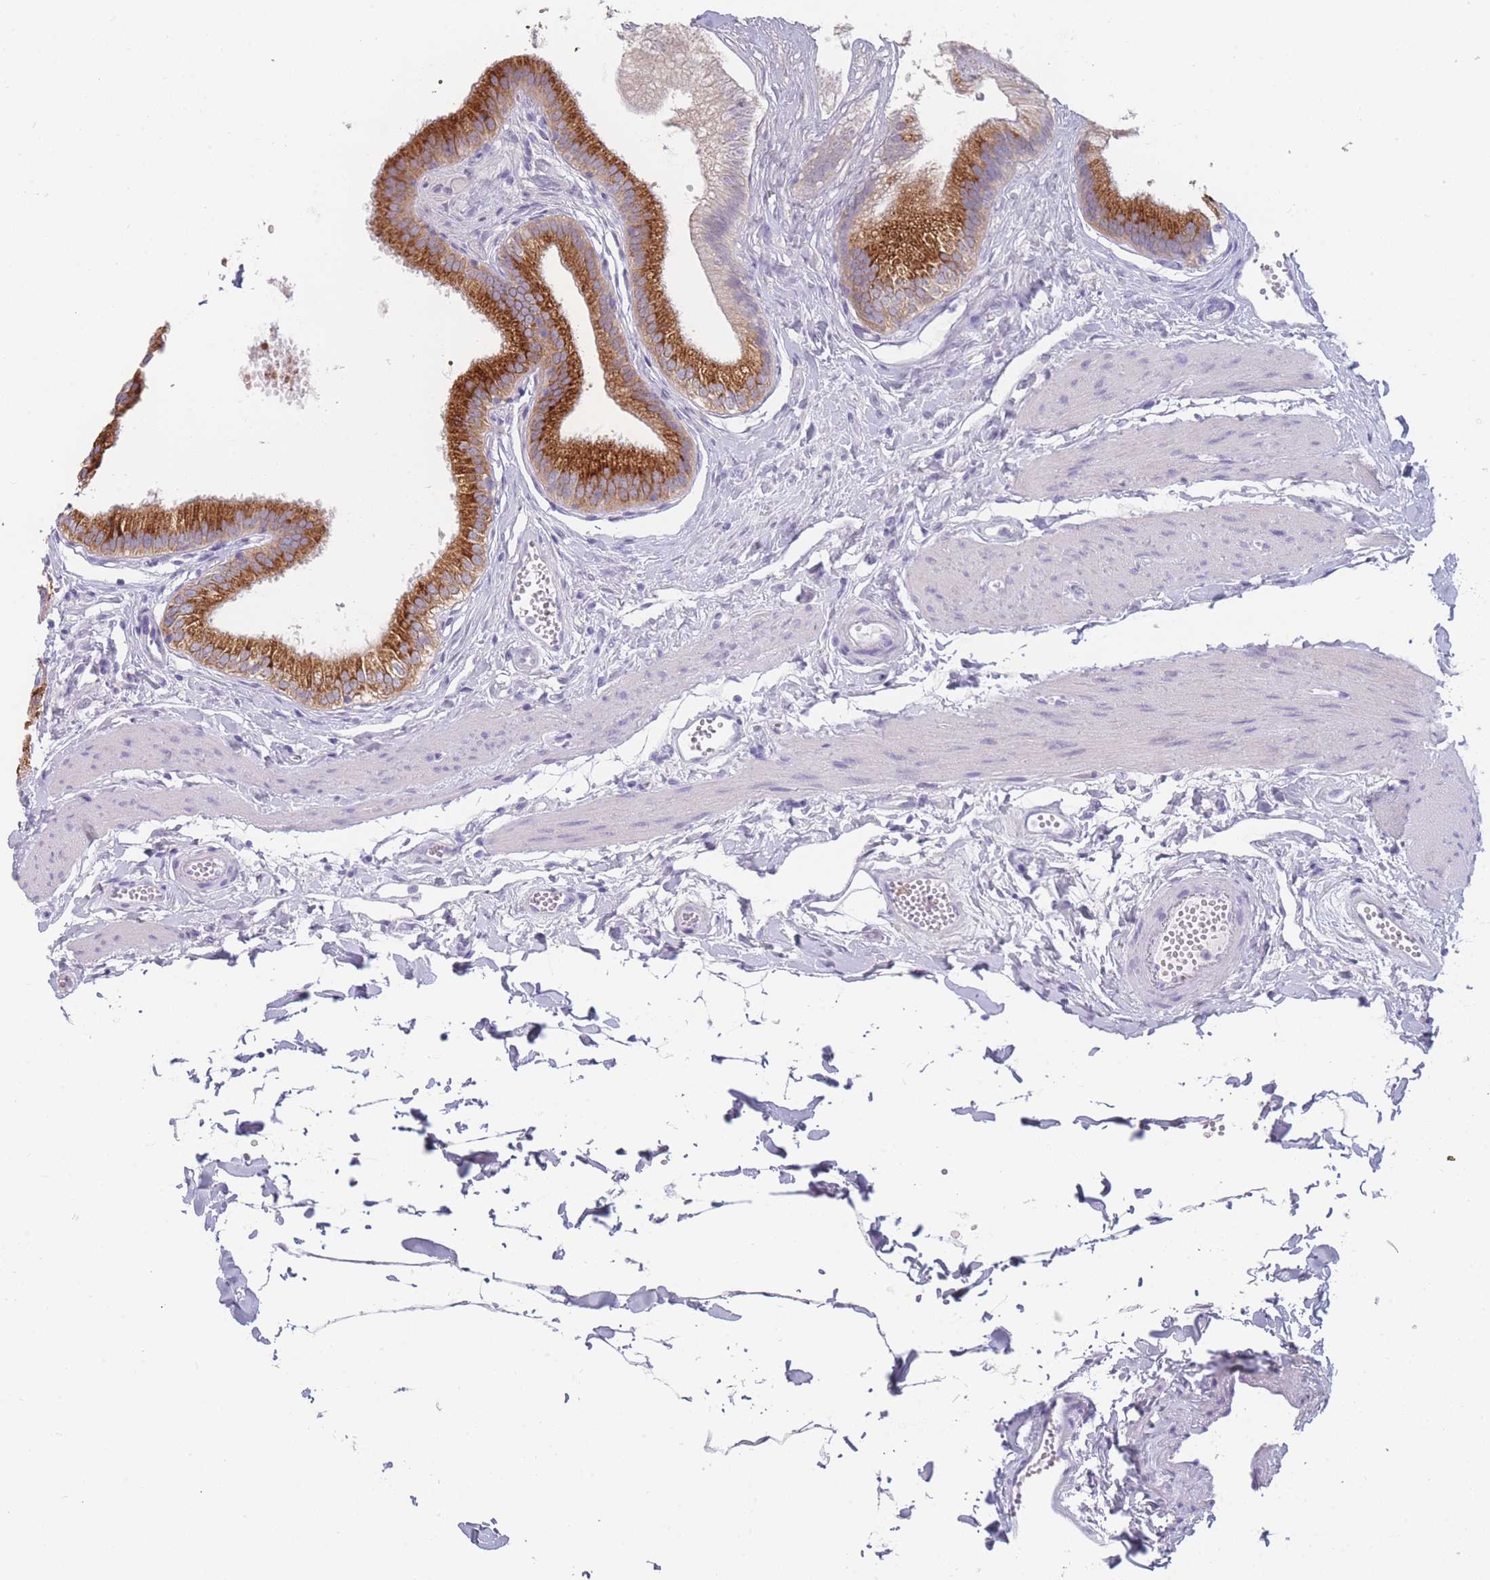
{"staining": {"intensity": "strong", "quantity": "25%-75%", "location": "cytoplasmic/membranous"}, "tissue": "gallbladder", "cell_type": "Glandular cells", "image_type": "normal", "snomed": [{"axis": "morphology", "description": "Normal tissue, NOS"}, {"axis": "topography", "description": "Gallbladder"}], "caption": "Approximately 25%-75% of glandular cells in normal gallbladder demonstrate strong cytoplasmic/membranous protein staining as visualized by brown immunohistochemical staining.", "gene": "ZNF627", "patient": {"sex": "female", "age": 54}}